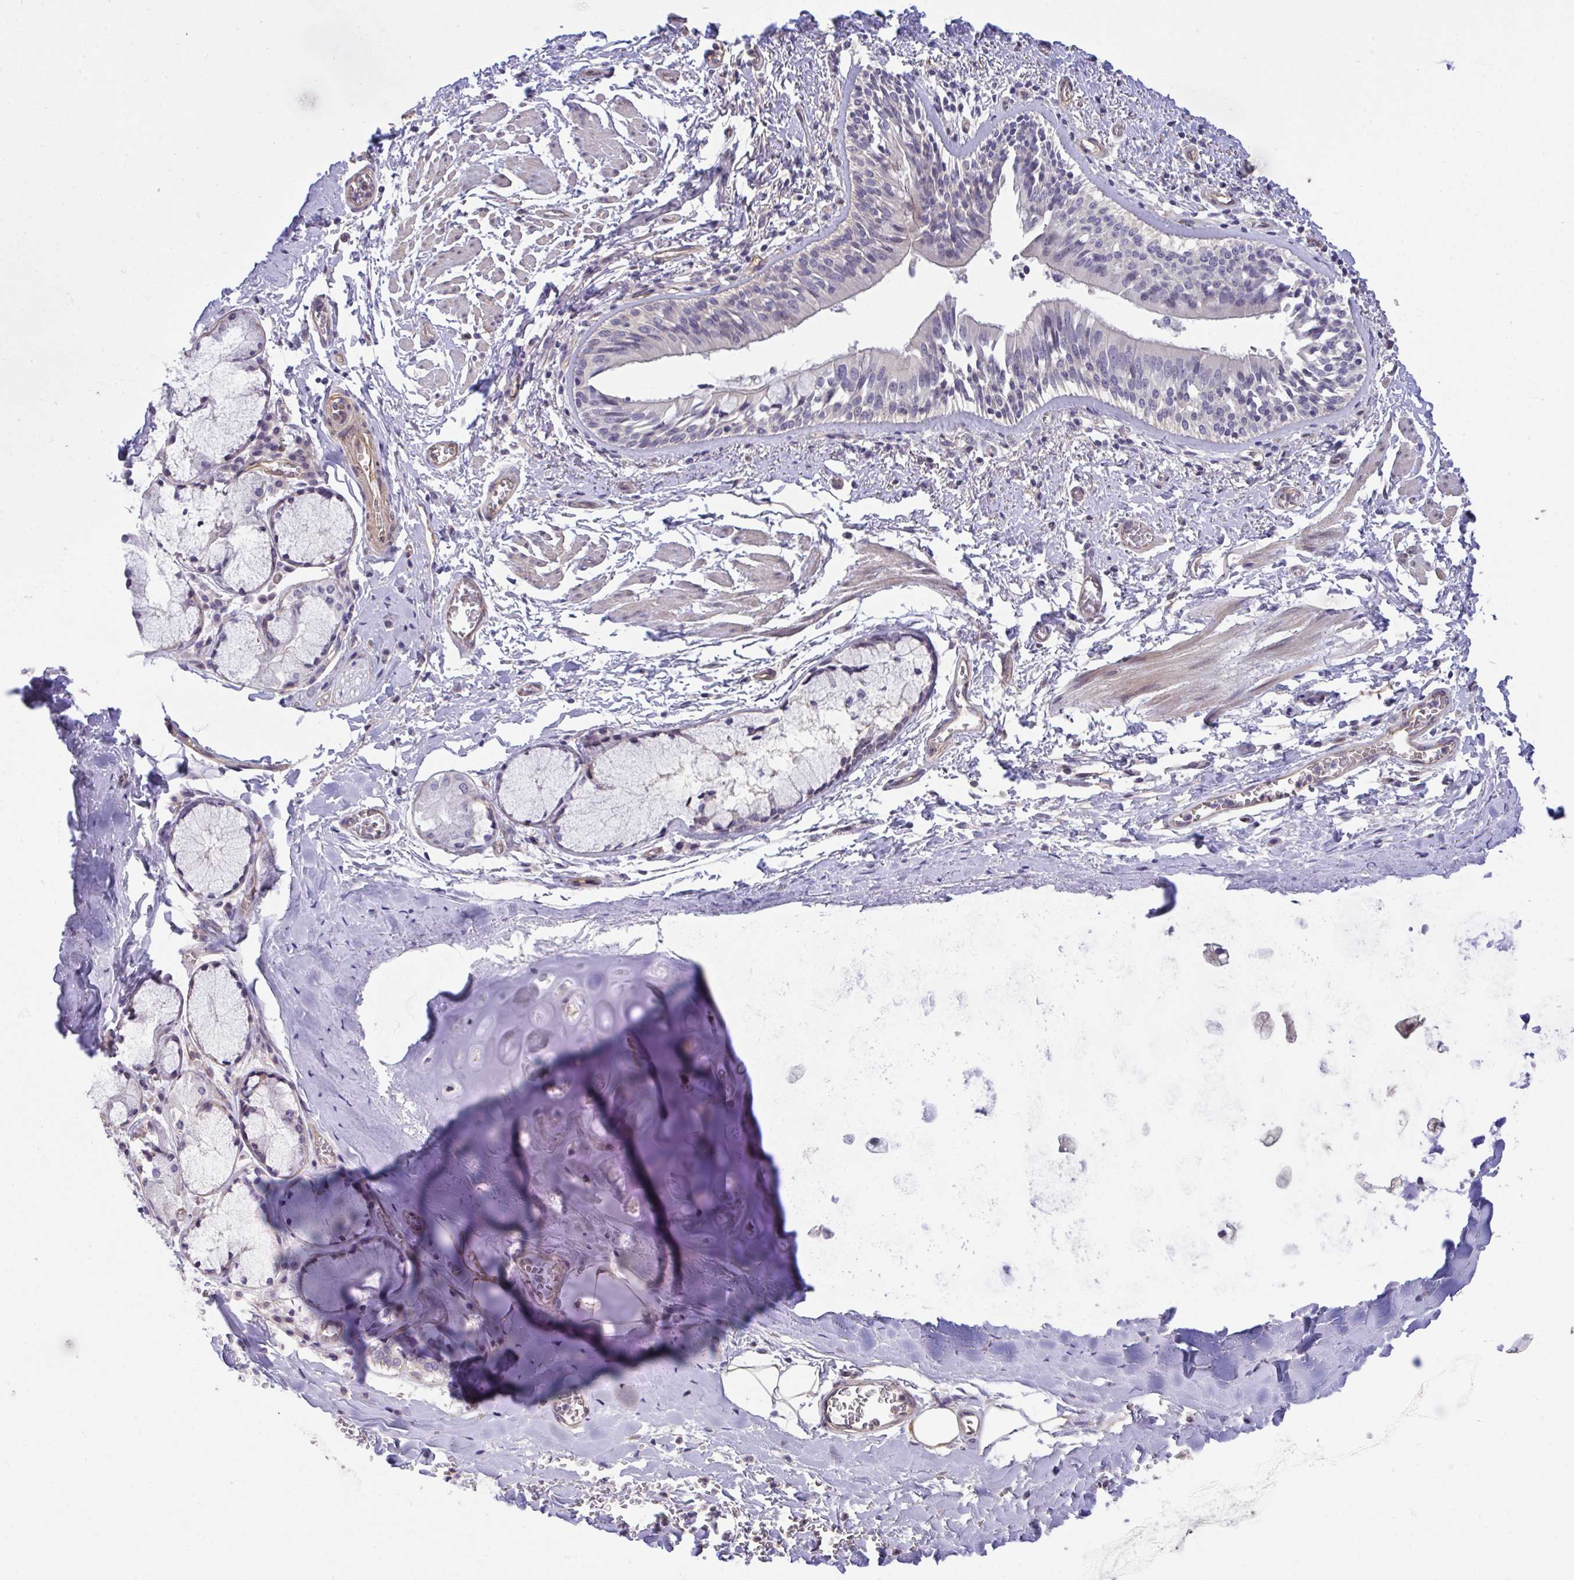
{"staining": {"intensity": "negative", "quantity": "none", "location": "none"}, "tissue": "adipose tissue", "cell_type": "Adipocytes", "image_type": "normal", "snomed": [{"axis": "morphology", "description": "Normal tissue, NOS"}, {"axis": "morphology", "description": "Degeneration, NOS"}, {"axis": "topography", "description": "Cartilage tissue"}, {"axis": "topography", "description": "Lung"}], "caption": "Adipocytes show no significant protein expression in unremarkable adipose tissue. The staining is performed using DAB (3,3'-diaminobenzidine) brown chromogen with nuclei counter-stained in using hematoxylin.", "gene": "RHOXF1", "patient": {"sex": "female", "age": 61}}